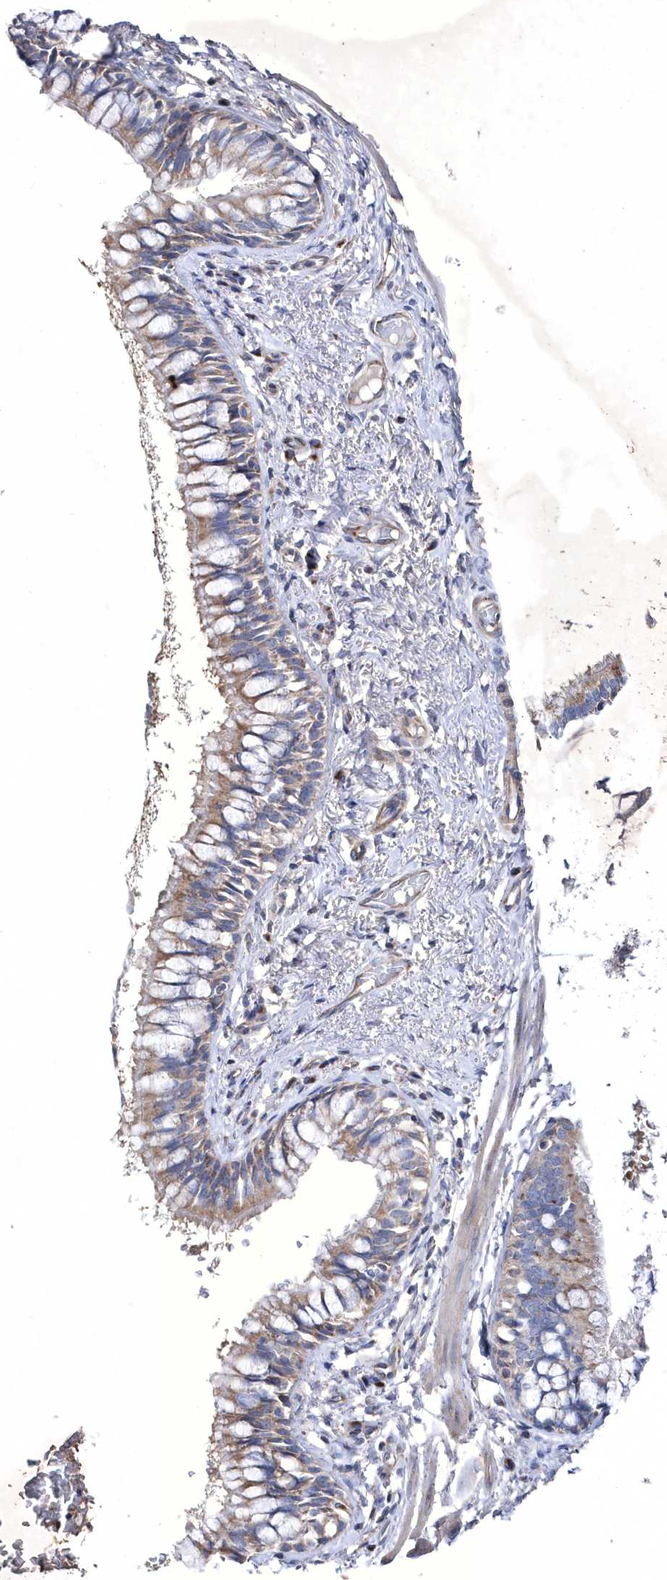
{"staining": {"intensity": "moderate", "quantity": ">75%", "location": "cytoplasmic/membranous"}, "tissue": "bronchus", "cell_type": "Respiratory epithelial cells", "image_type": "normal", "snomed": [{"axis": "morphology", "description": "Normal tissue, NOS"}, {"axis": "topography", "description": "Cartilage tissue"}, {"axis": "topography", "description": "Bronchus"}], "caption": "Bronchus stained with IHC reveals moderate cytoplasmic/membranous expression in approximately >75% of respiratory epithelial cells. (DAB IHC, brown staining for protein, blue staining for nuclei).", "gene": "METTL8", "patient": {"sex": "female", "age": 36}}